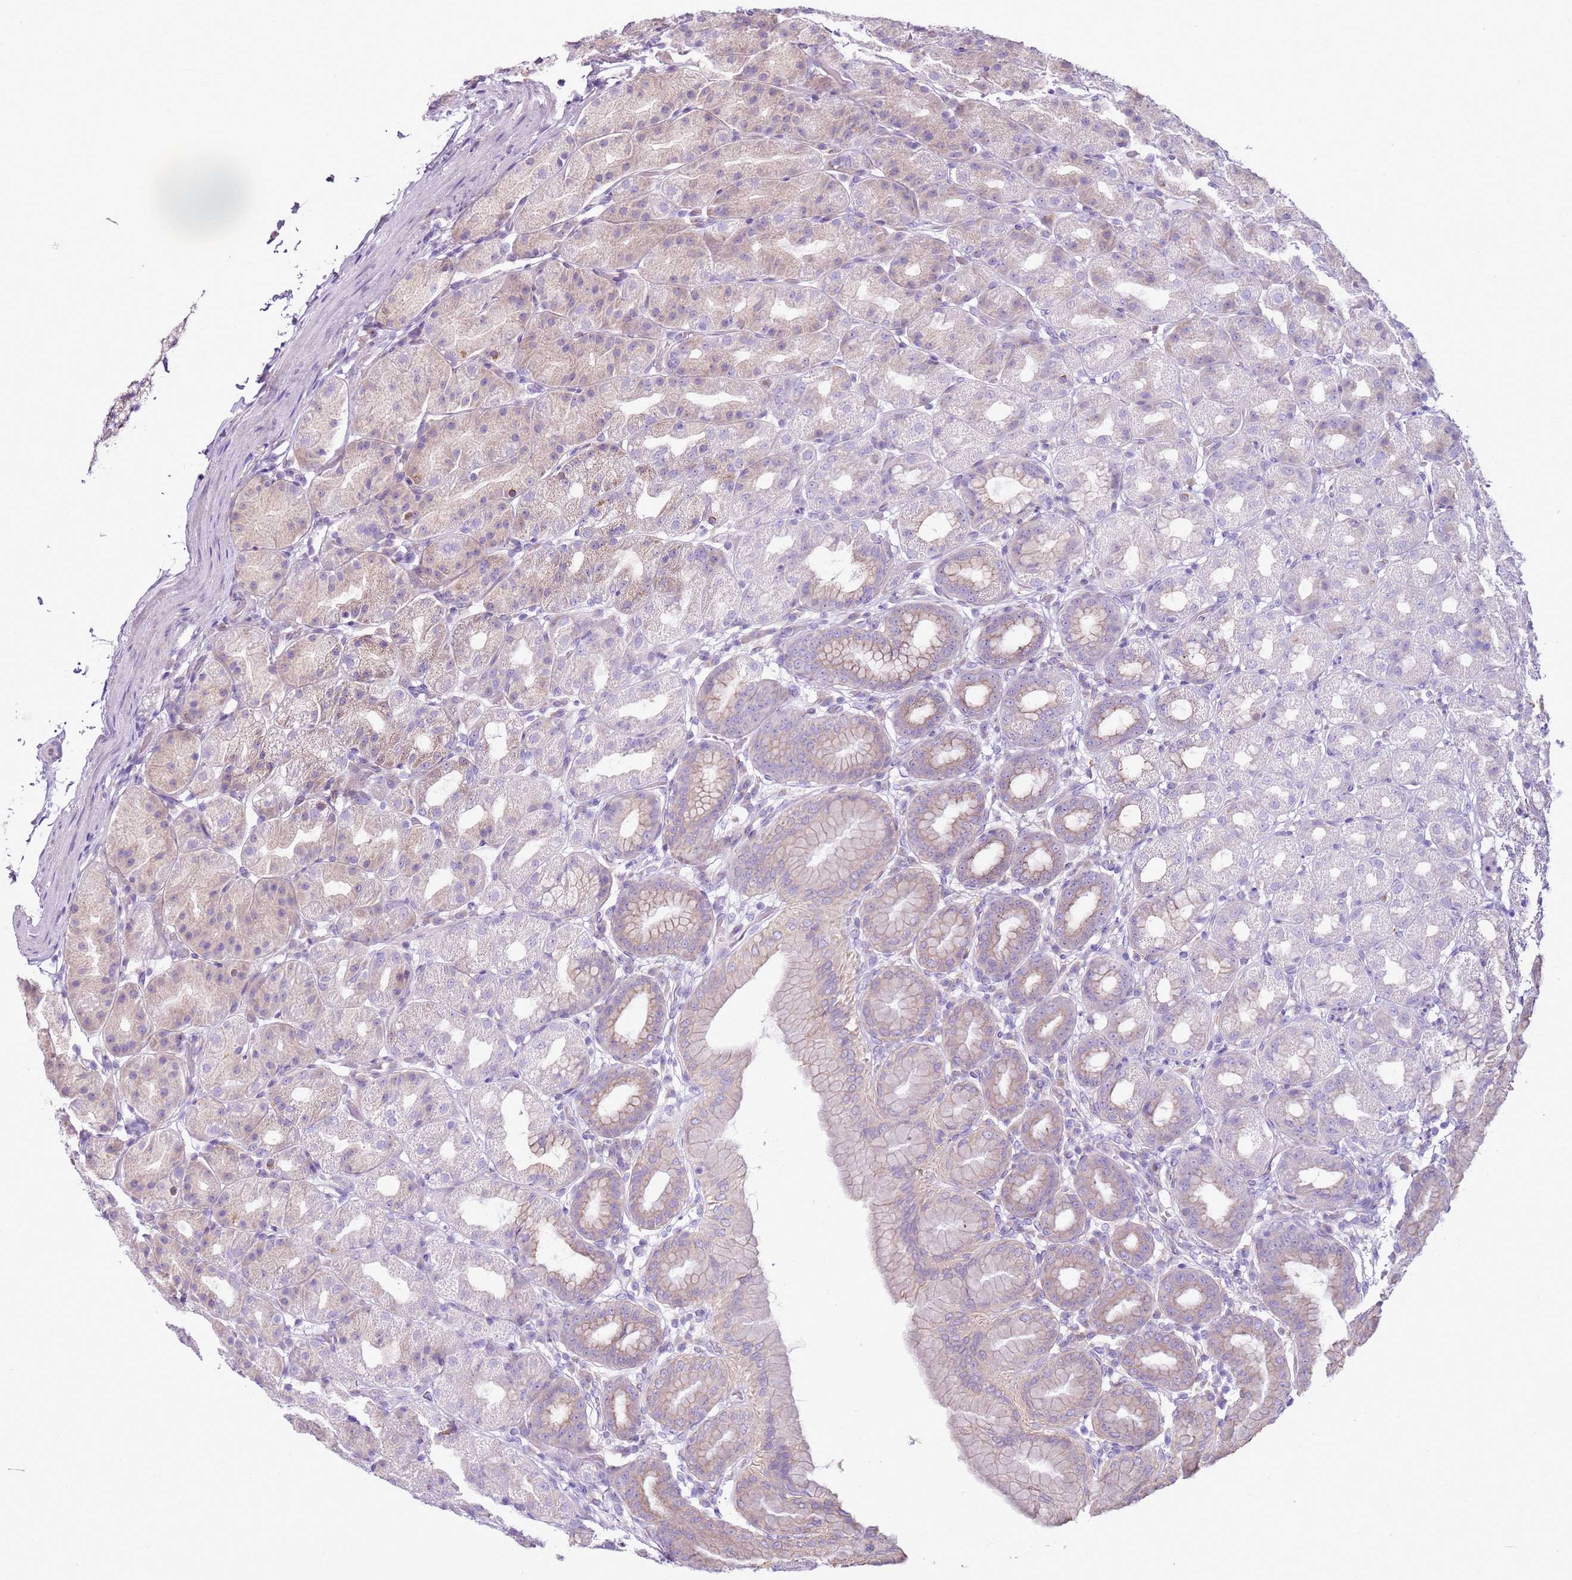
{"staining": {"intensity": "weak", "quantity": "25%-75%", "location": "cytoplasmic/membranous"}, "tissue": "stomach", "cell_type": "Glandular cells", "image_type": "normal", "snomed": [{"axis": "morphology", "description": "Normal tissue, NOS"}, {"axis": "topography", "description": "Stomach, upper"}], "caption": "Immunohistochemistry (DAB) staining of unremarkable stomach exhibits weak cytoplasmic/membranous protein expression in about 25%-75% of glandular cells.", "gene": "OAF", "patient": {"sex": "male", "age": 68}}